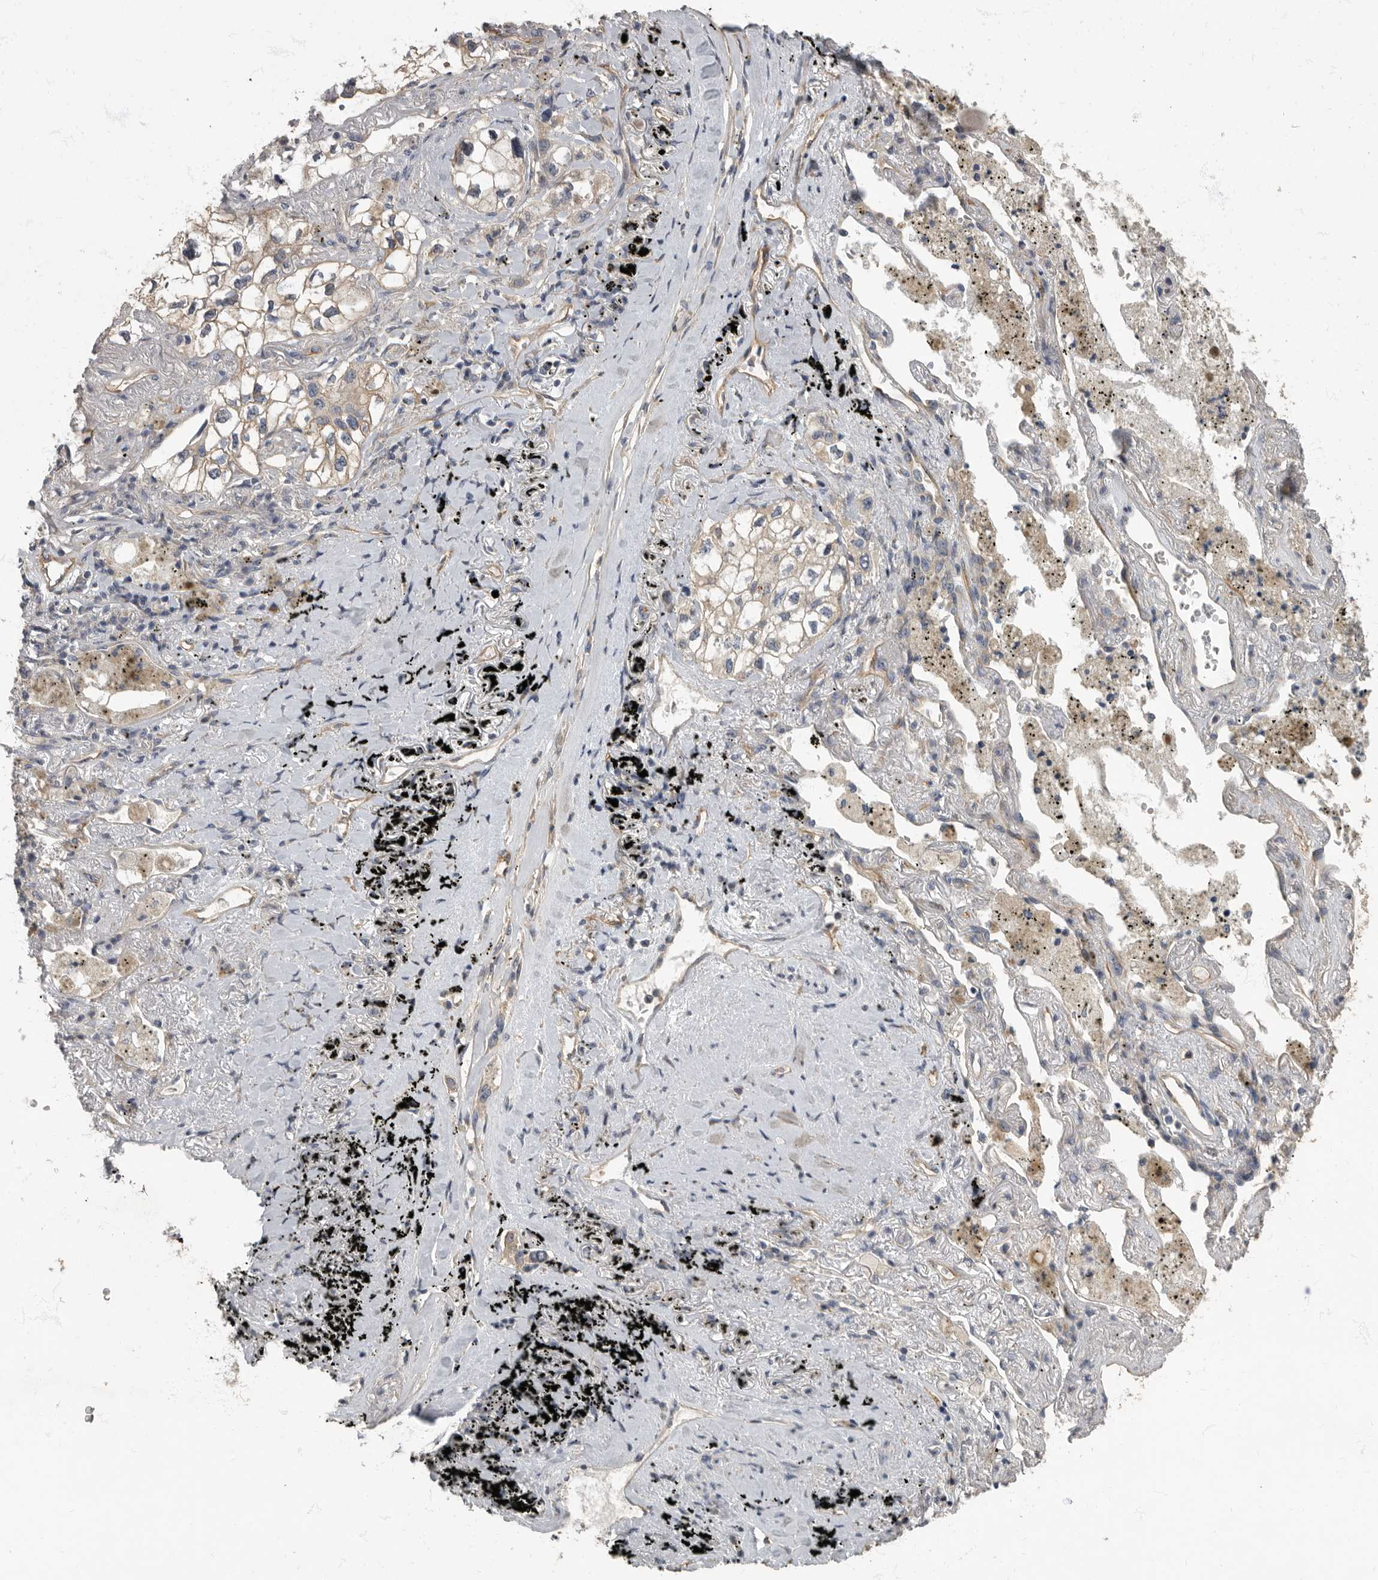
{"staining": {"intensity": "weak", "quantity": ">75%", "location": "cytoplasmic/membranous"}, "tissue": "lung cancer", "cell_type": "Tumor cells", "image_type": "cancer", "snomed": [{"axis": "morphology", "description": "Adenocarcinoma, NOS"}, {"axis": "topography", "description": "Lung"}], "caption": "Brown immunohistochemical staining in adenocarcinoma (lung) displays weak cytoplasmic/membranous expression in approximately >75% of tumor cells.", "gene": "PDK1", "patient": {"sex": "male", "age": 63}}